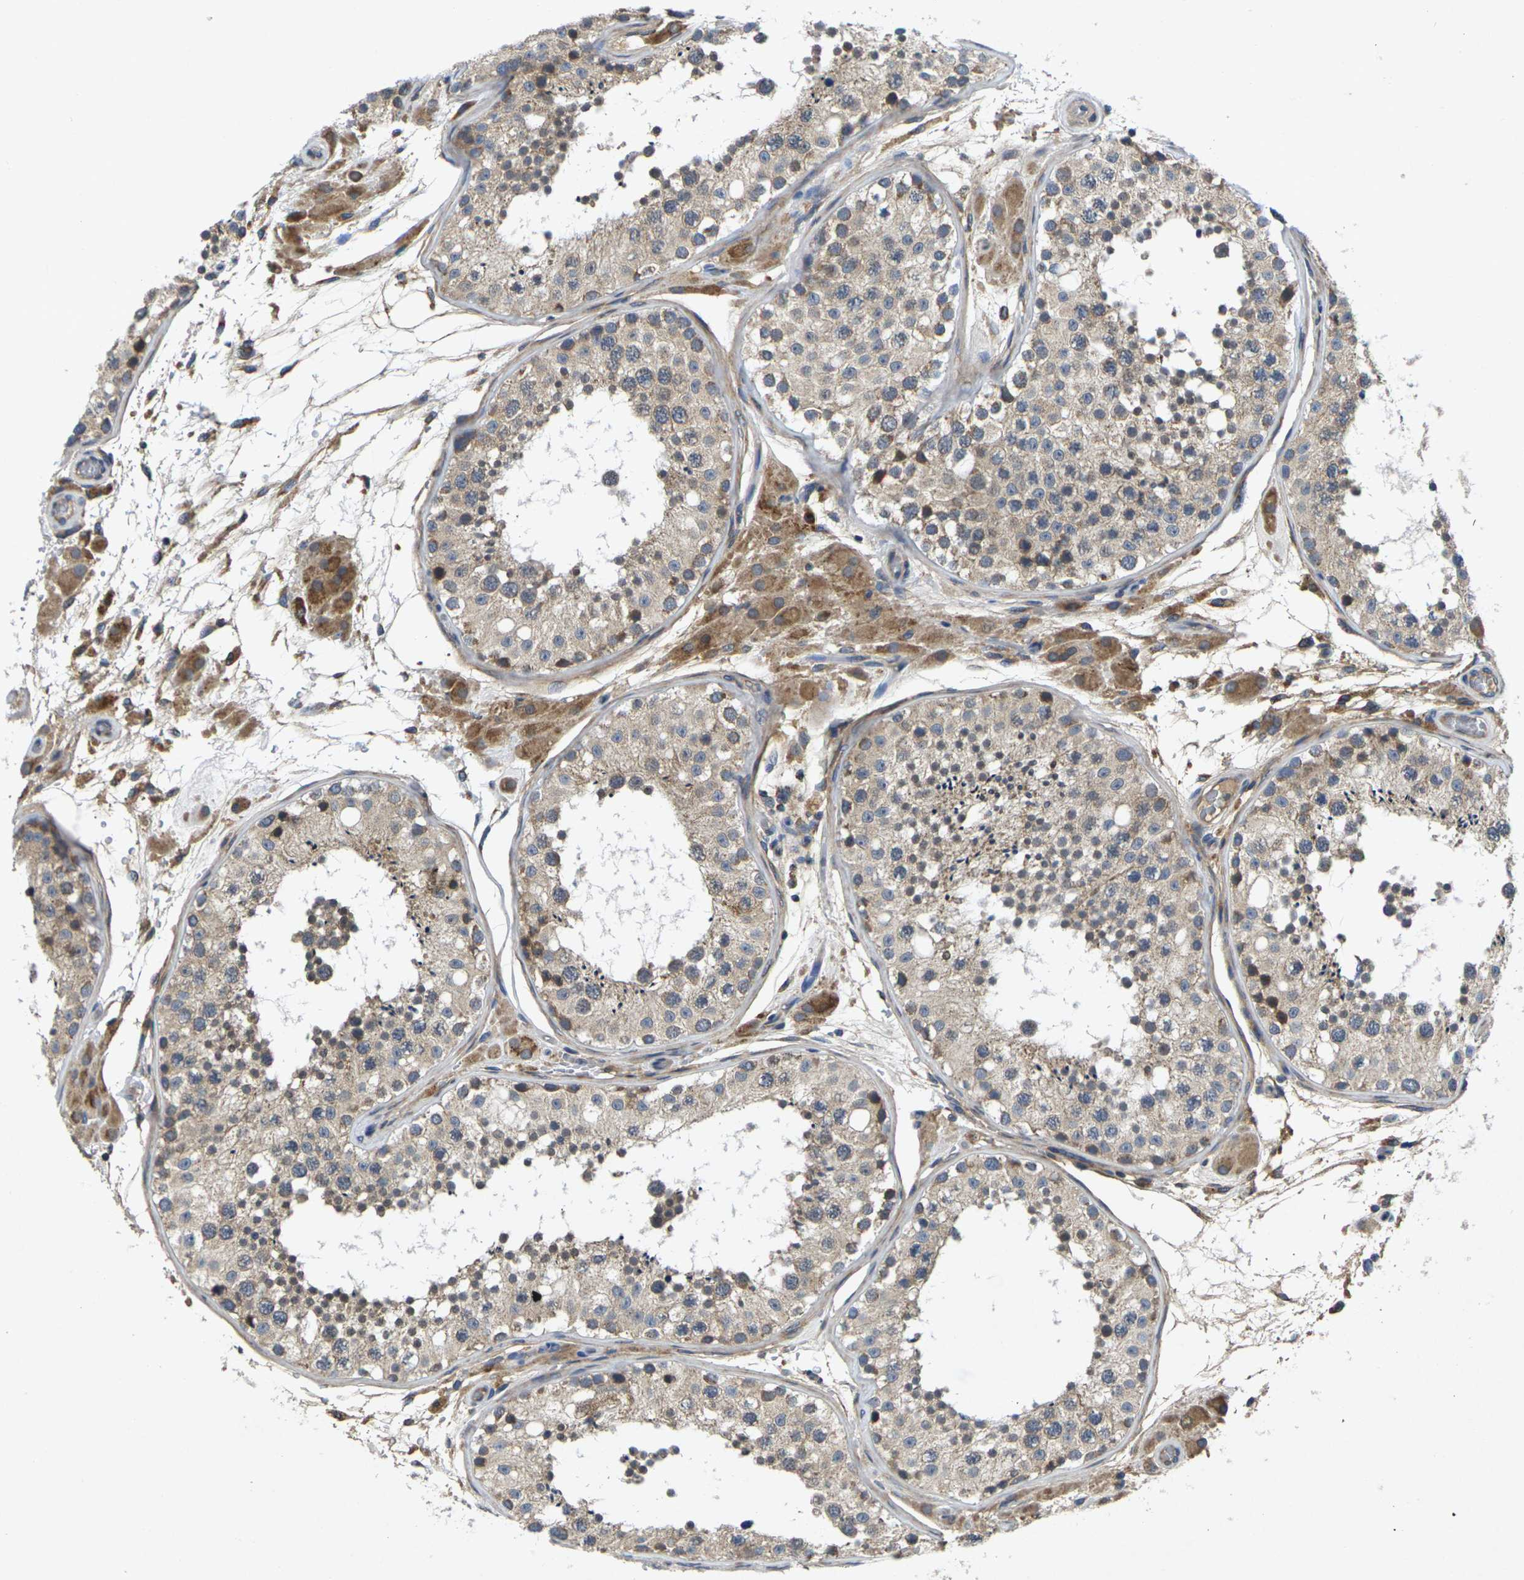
{"staining": {"intensity": "weak", "quantity": ">75%", "location": "cytoplasmic/membranous"}, "tissue": "testis", "cell_type": "Cells in seminiferous ducts", "image_type": "normal", "snomed": [{"axis": "morphology", "description": "Normal tissue, NOS"}, {"axis": "topography", "description": "Testis"}], "caption": "IHC staining of unremarkable testis, which reveals low levels of weak cytoplasmic/membranous staining in about >75% of cells in seminiferous ducts indicating weak cytoplasmic/membranous protein staining. The staining was performed using DAB (brown) for protein detection and nuclei were counterstained in hematoxylin (blue).", "gene": "KIF1B", "patient": {"sex": "male", "age": 26}}